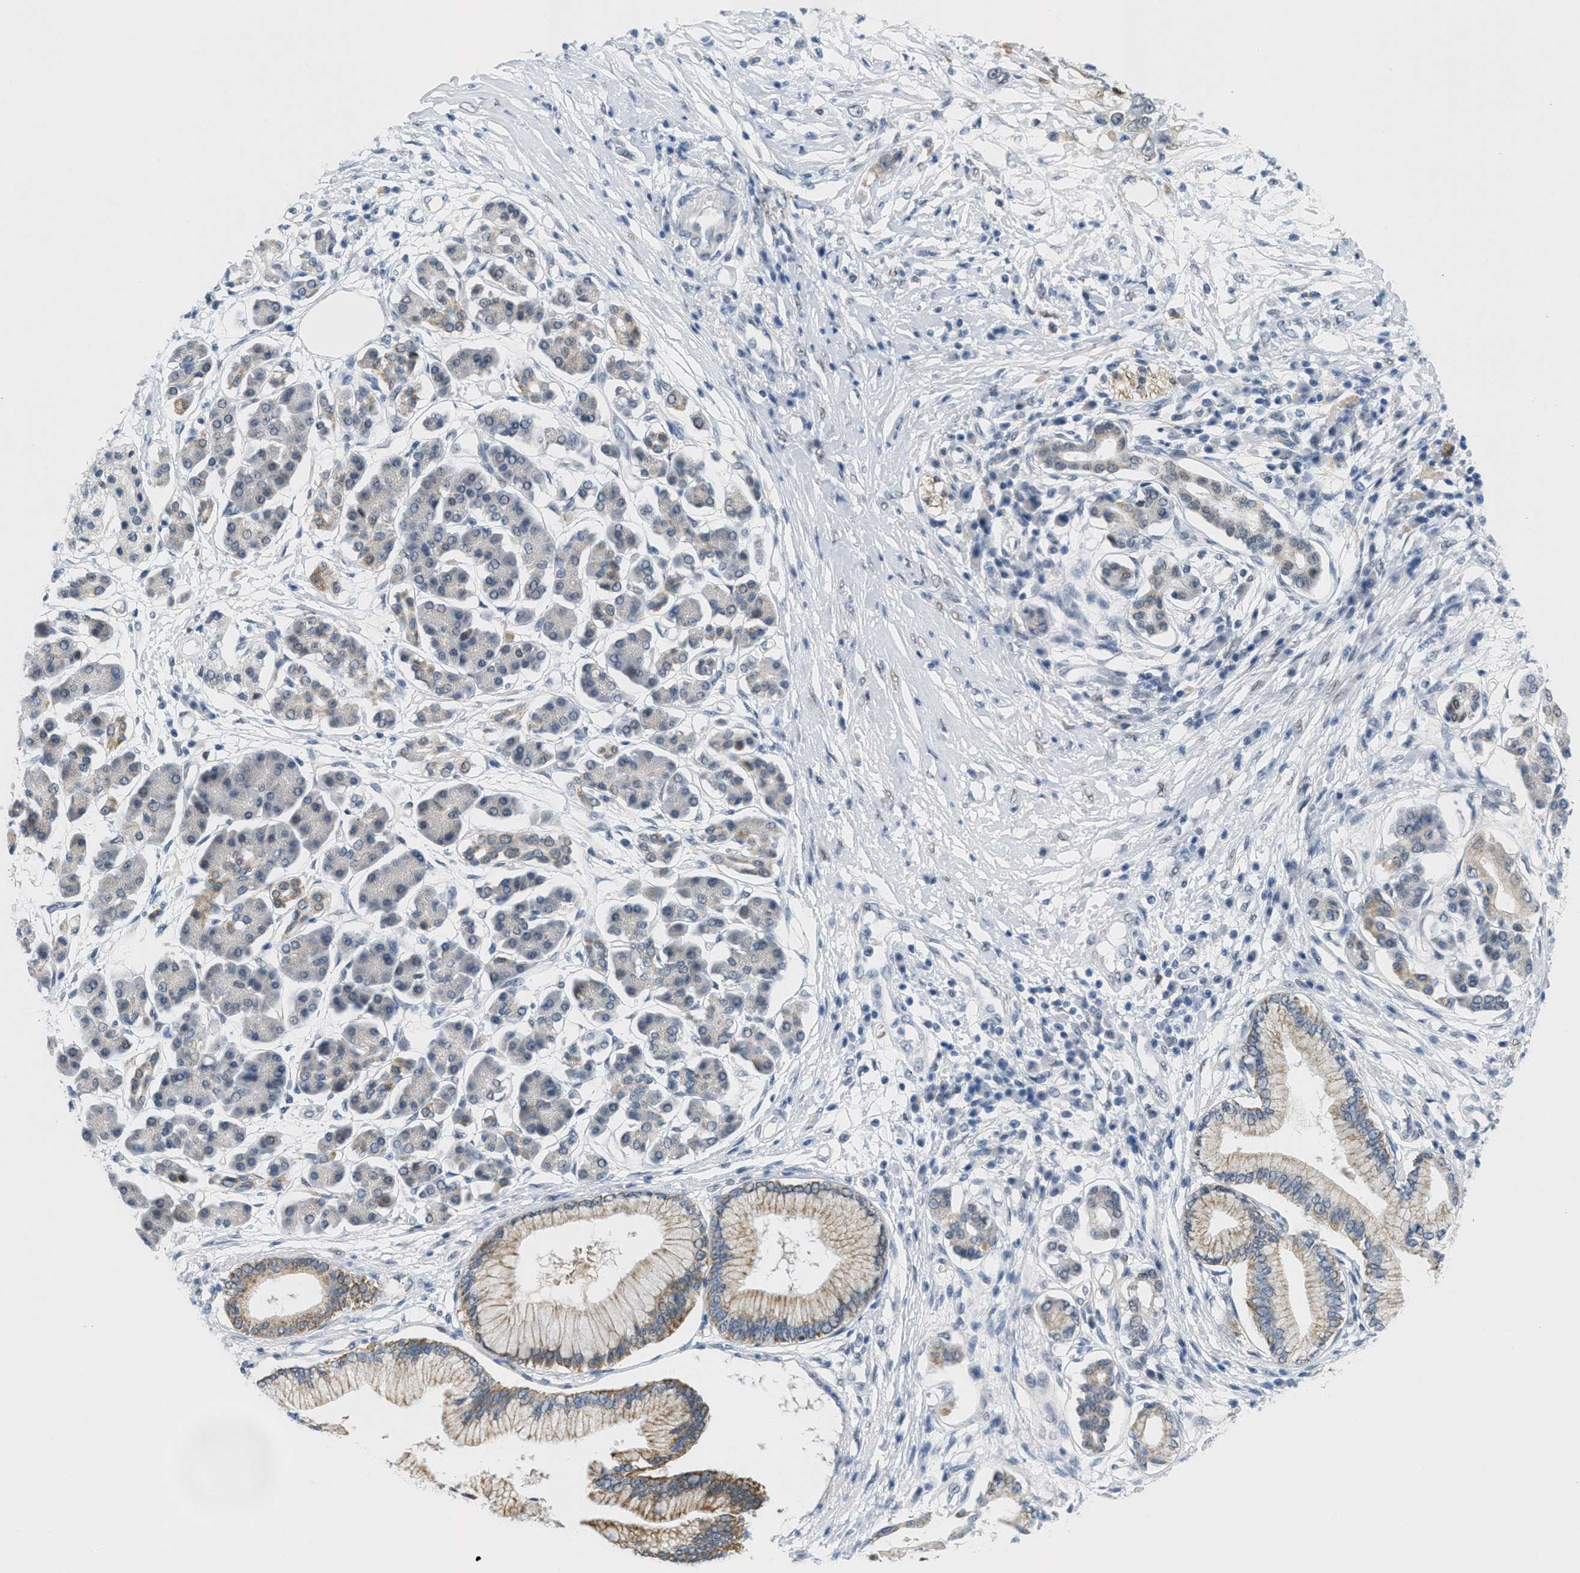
{"staining": {"intensity": "moderate", "quantity": ">75%", "location": "cytoplasmic/membranous"}, "tissue": "pancreatic cancer", "cell_type": "Tumor cells", "image_type": "cancer", "snomed": [{"axis": "morphology", "description": "Adenocarcinoma, NOS"}, {"axis": "topography", "description": "Pancreas"}], "caption": "Approximately >75% of tumor cells in human pancreatic cancer (adenocarcinoma) demonstrate moderate cytoplasmic/membranous protein expression as visualized by brown immunohistochemical staining.", "gene": "HS3ST2", "patient": {"sex": "male", "age": 77}}